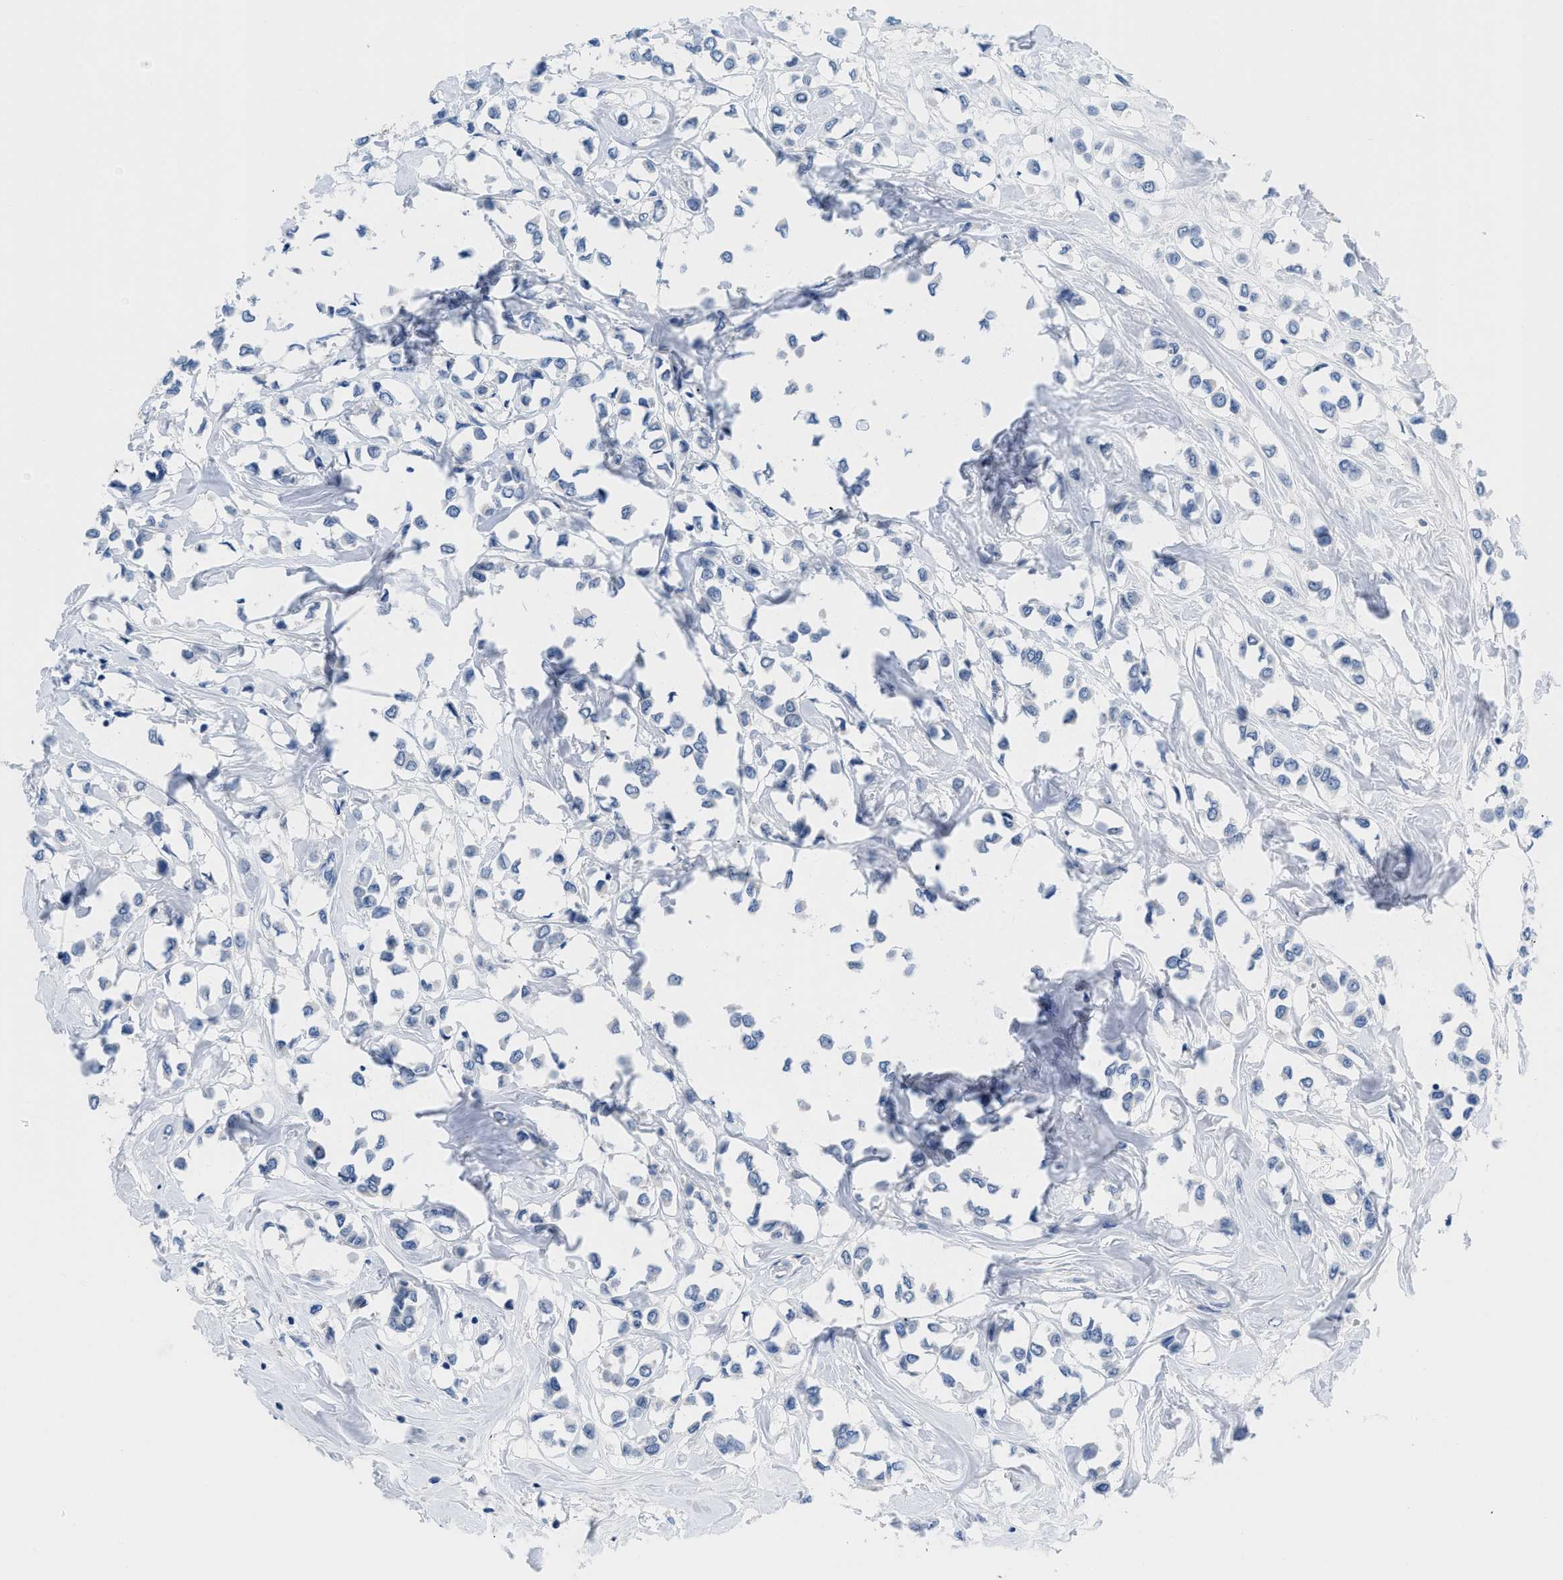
{"staining": {"intensity": "negative", "quantity": "none", "location": "none"}, "tissue": "breast cancer", "cell_type": "Tumor cells", "image_type": "cancer", "snomed": [{"axis": "morphology", "description": "Lobular carcinoma"}, {"axis": "topography", "description": "Breast"}], "caption": "Immunohistochemistry of human lobular carcinoma (breast) displays no staining in tumor cells.", "gene": "PYY", "patient": {"sex": "female", "age": 51}}